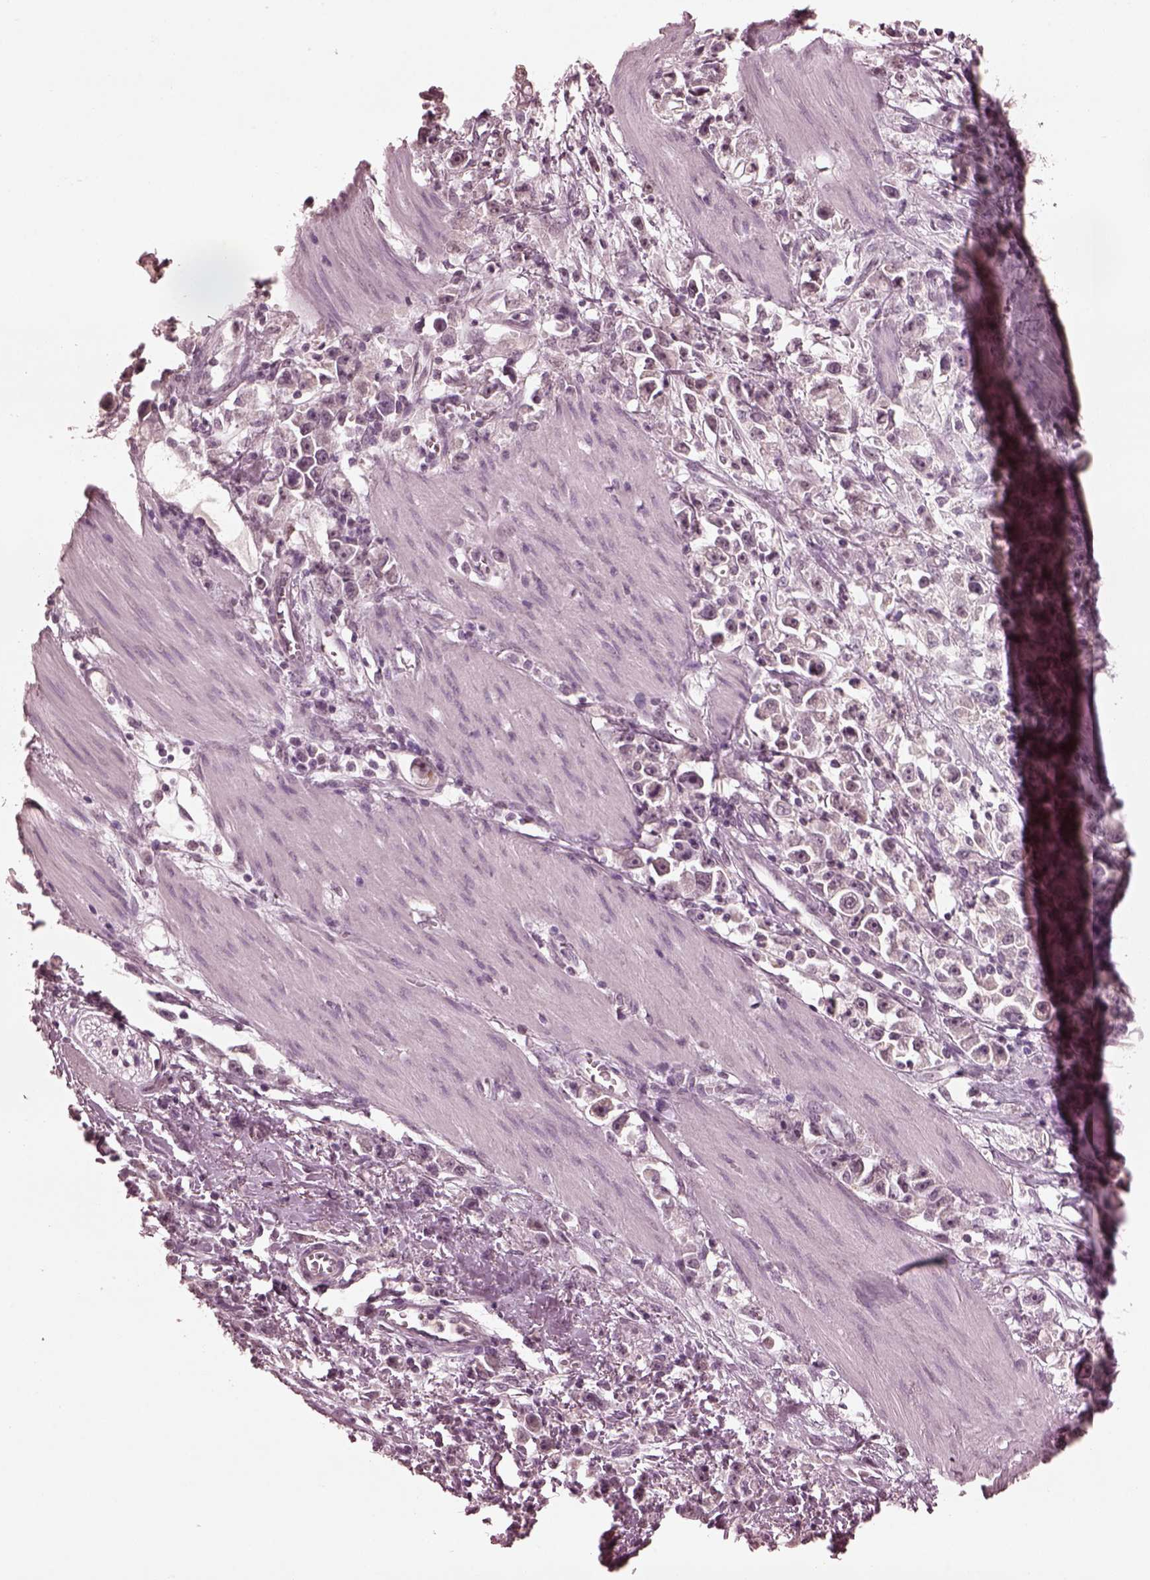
{"staining": {"intensity": "negative", "quantity": "none", "location": "none"}, "tissue": "stomach cancer", "cell_type": "Tumor cells", "image_type": "cancer", "snomed": [{"axis": "morphology", "description": "Adenocarcinoma, NOS"}, {"axis": "topography", "description": "Stomach"}], "caption": "There is no significant staining in tumor cells of stomach cancer (adenocarcinoma).", "gene": "KRT79", "patient": {"sex": "female", "age": 59}}